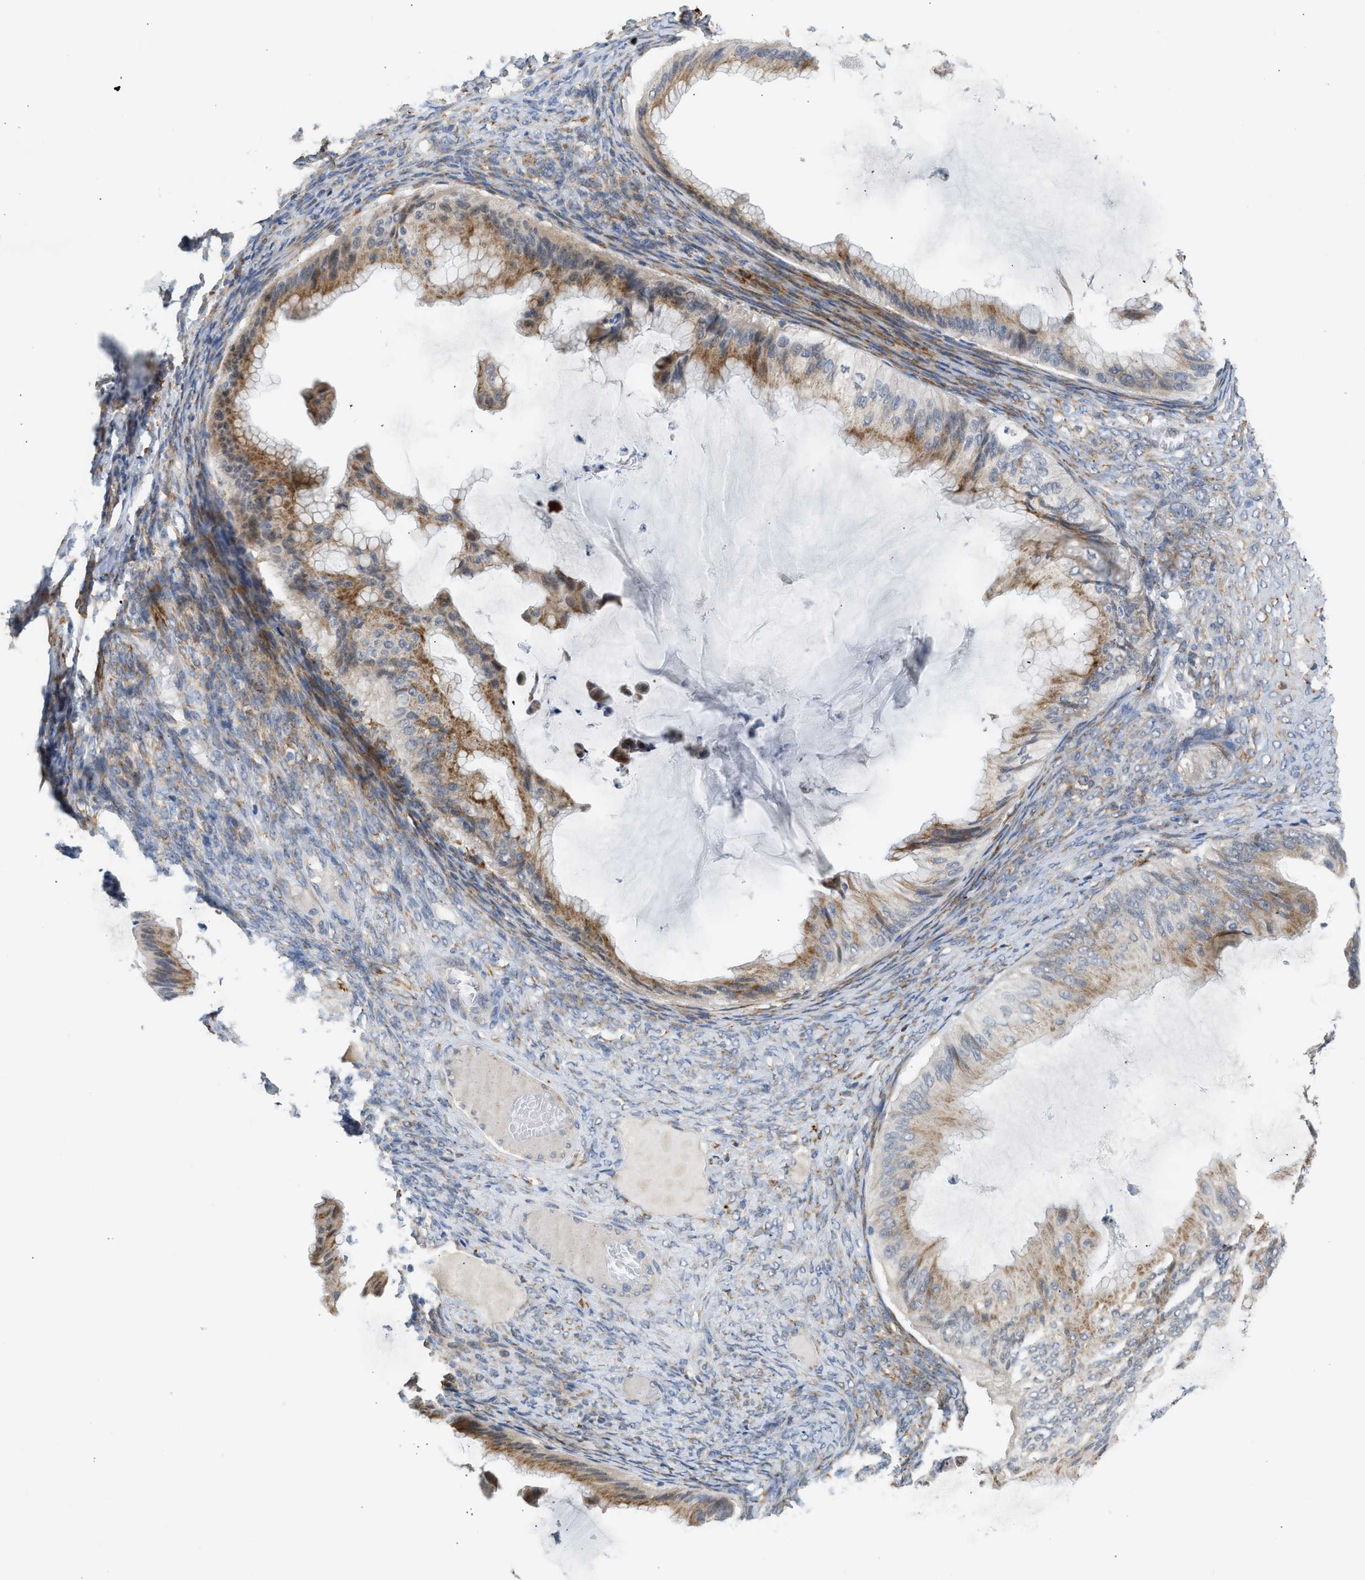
{"staining": {"intensity": "moderate", "quantity": ">75%", "location": "cytoplasmic/membranous"}, "tissue": "ovarian cancer", "cell_type": "Tumor cells", "image_type": "cancer", "snomed": [{"axis": "morphology", "description": "Cystadenocarcinoma, mucinous, NOS"}, {"axis": "topography", "description": "Ovary"}], "caption": "IHC photomicrograph of neoplastic tissue: ovarian cancer (mucinous cystadenocarcinoma) stained using IHC displays medium levels of moderate protein expression localized specifically in the cytoplasmic/membranous of tumor cells, appearing as a cytoplasmic/membranous brown color.", "gene": "KCNC2", "patient": {"sex": "female", "age": 61}}